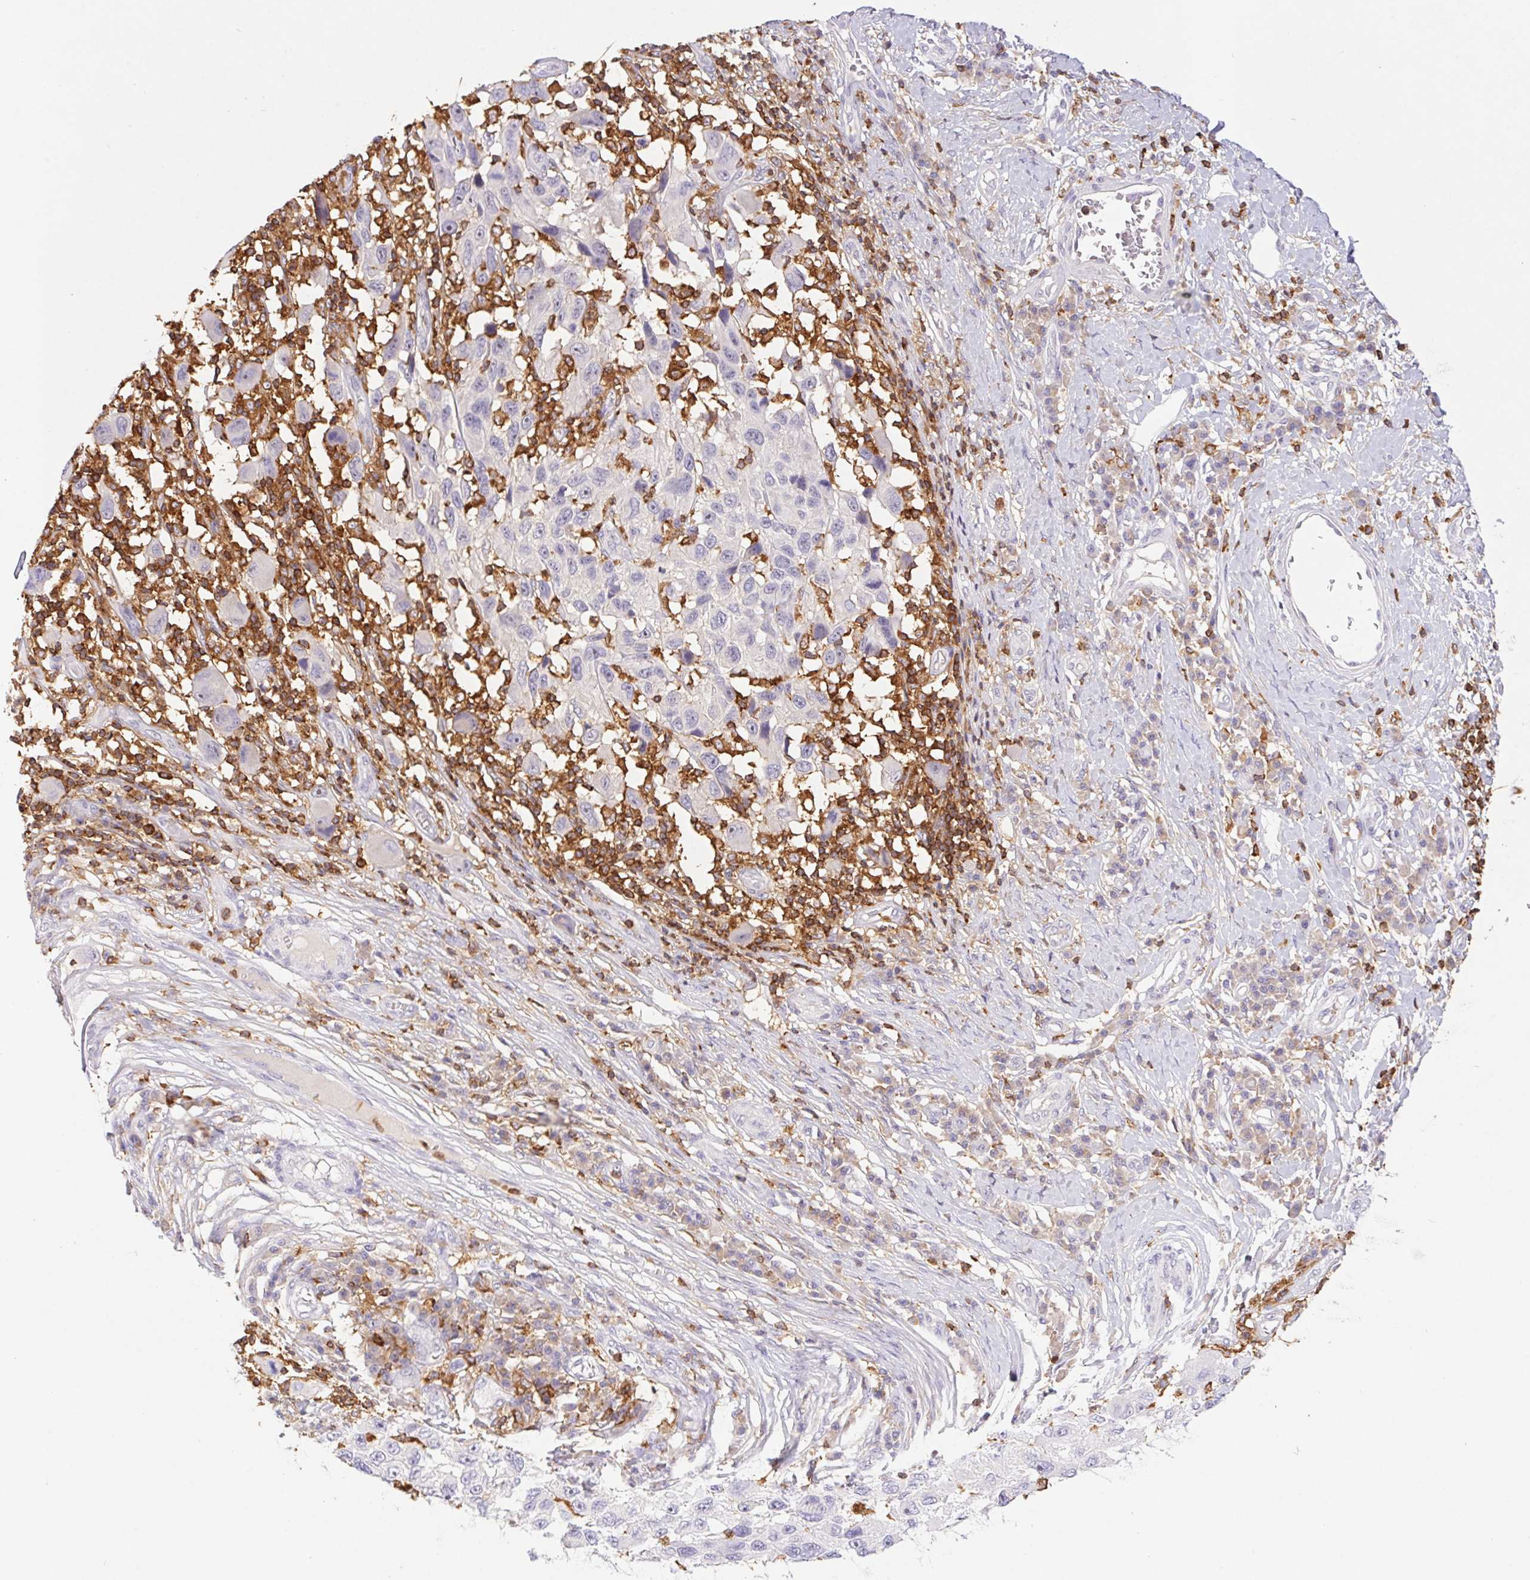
{"staining": {"intensity": "negative", "quantity": "none", "location": "none"}, "tissue": "melanoma", "cell_type": "Tumor cells", "image_type": "cancer", "snomed": [{"axis": "morphology", "description": "Malignant melanoma, NOS"}, {"axis": "topography", "description": "Skin"}], "caption": "High magnification brightfield microscopy of melanoma stained with DAB (brown) and counterstained with hematoxylin (blue): tumor cells show no significant expression.", "gene": "APBB1IP", "patient": {"sex": "male", "age": 53}}